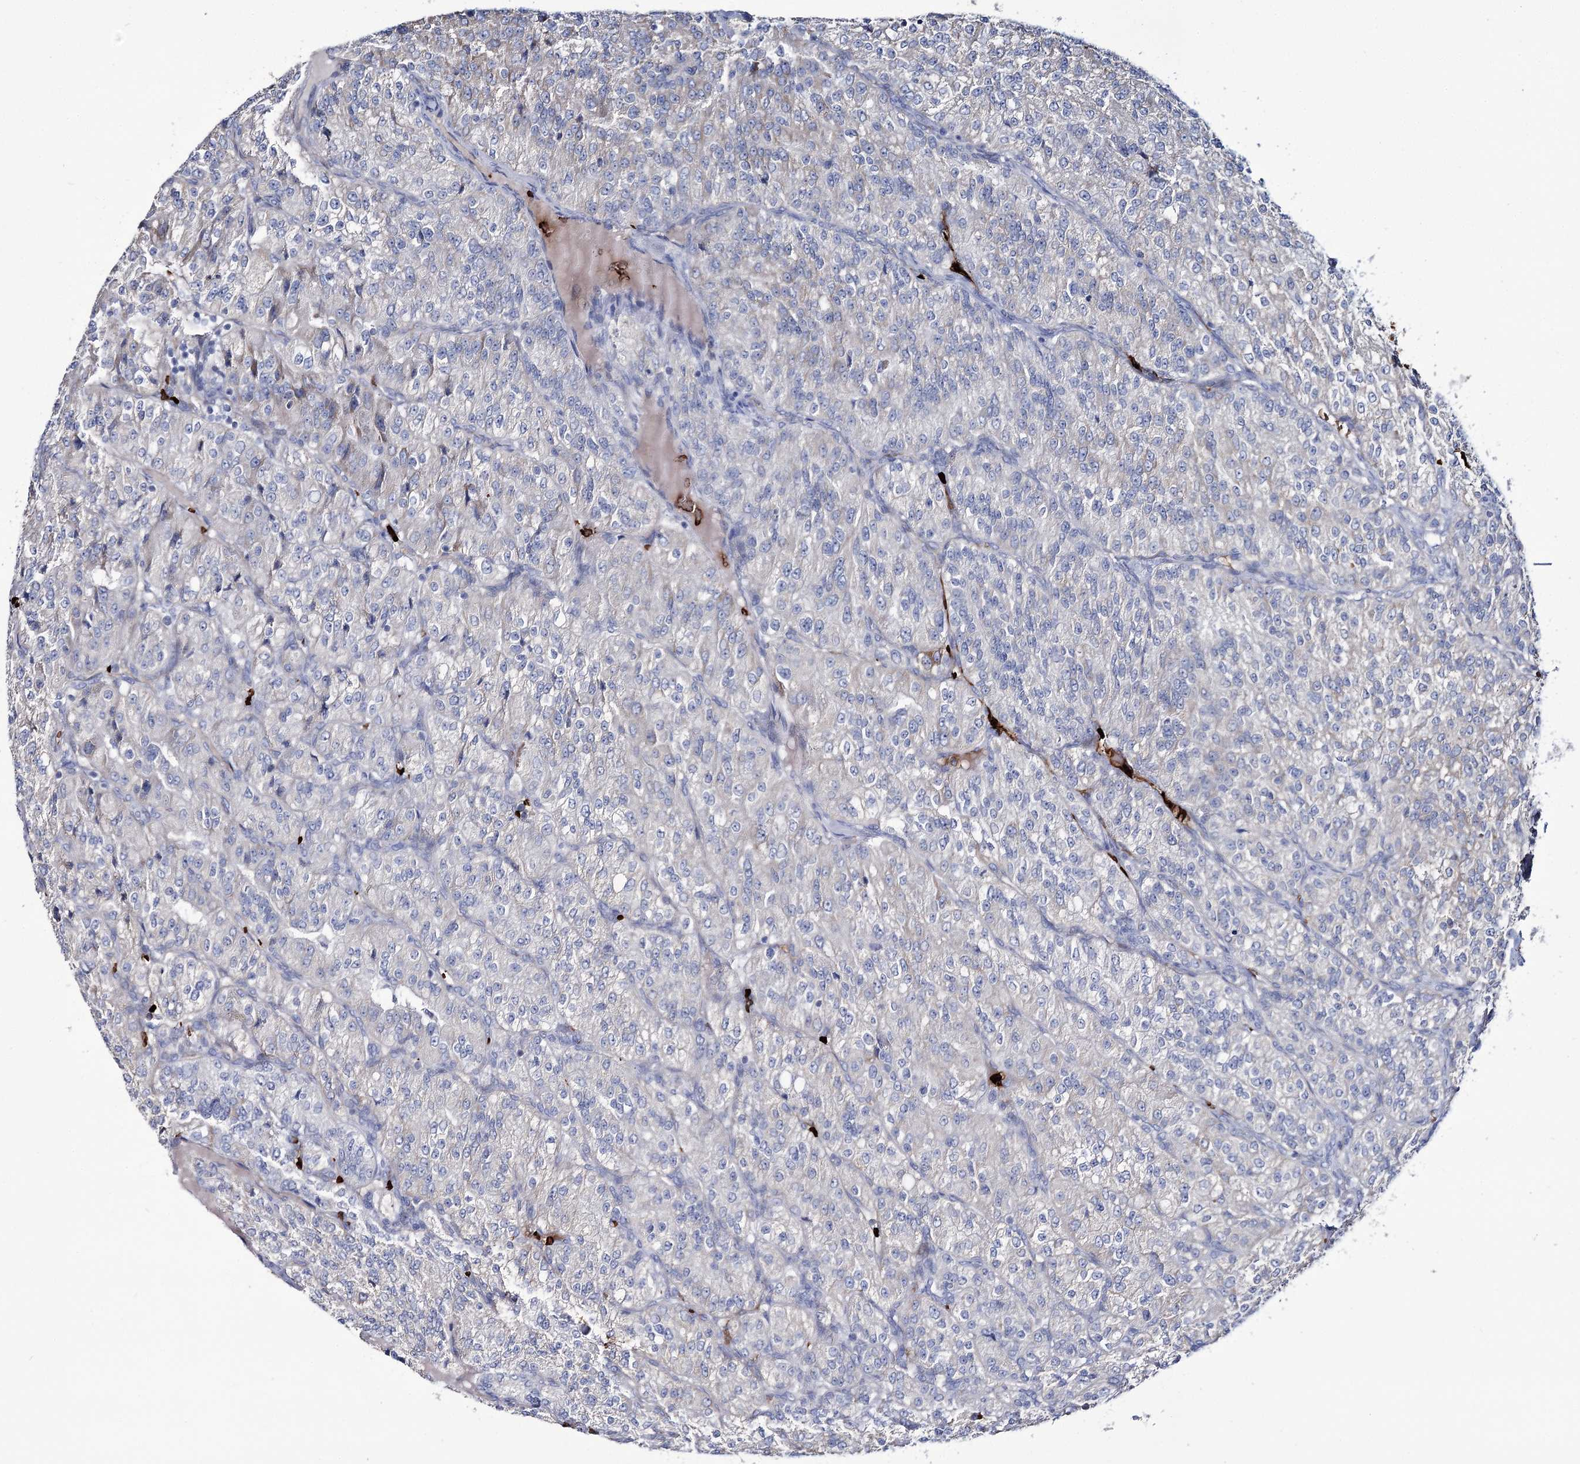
{"staining": {"intensity": "negative", "quantity": "none", "location": "none"}, "tissue": "renal cancer", "cell_type": "Tumor cells", "image_type": "cancer", "snomed": [{"axis": "morphology", "description": "Adenocarcinoma, NOS"}, {"axis": "topography", "description": "Kidney"}], "caption": "Histopathology image shows no significant protein staining in tumor cells of renal adenocarcinoma.", "gene": "GBF1", "patient": {"sex": "female", "age": 63}}